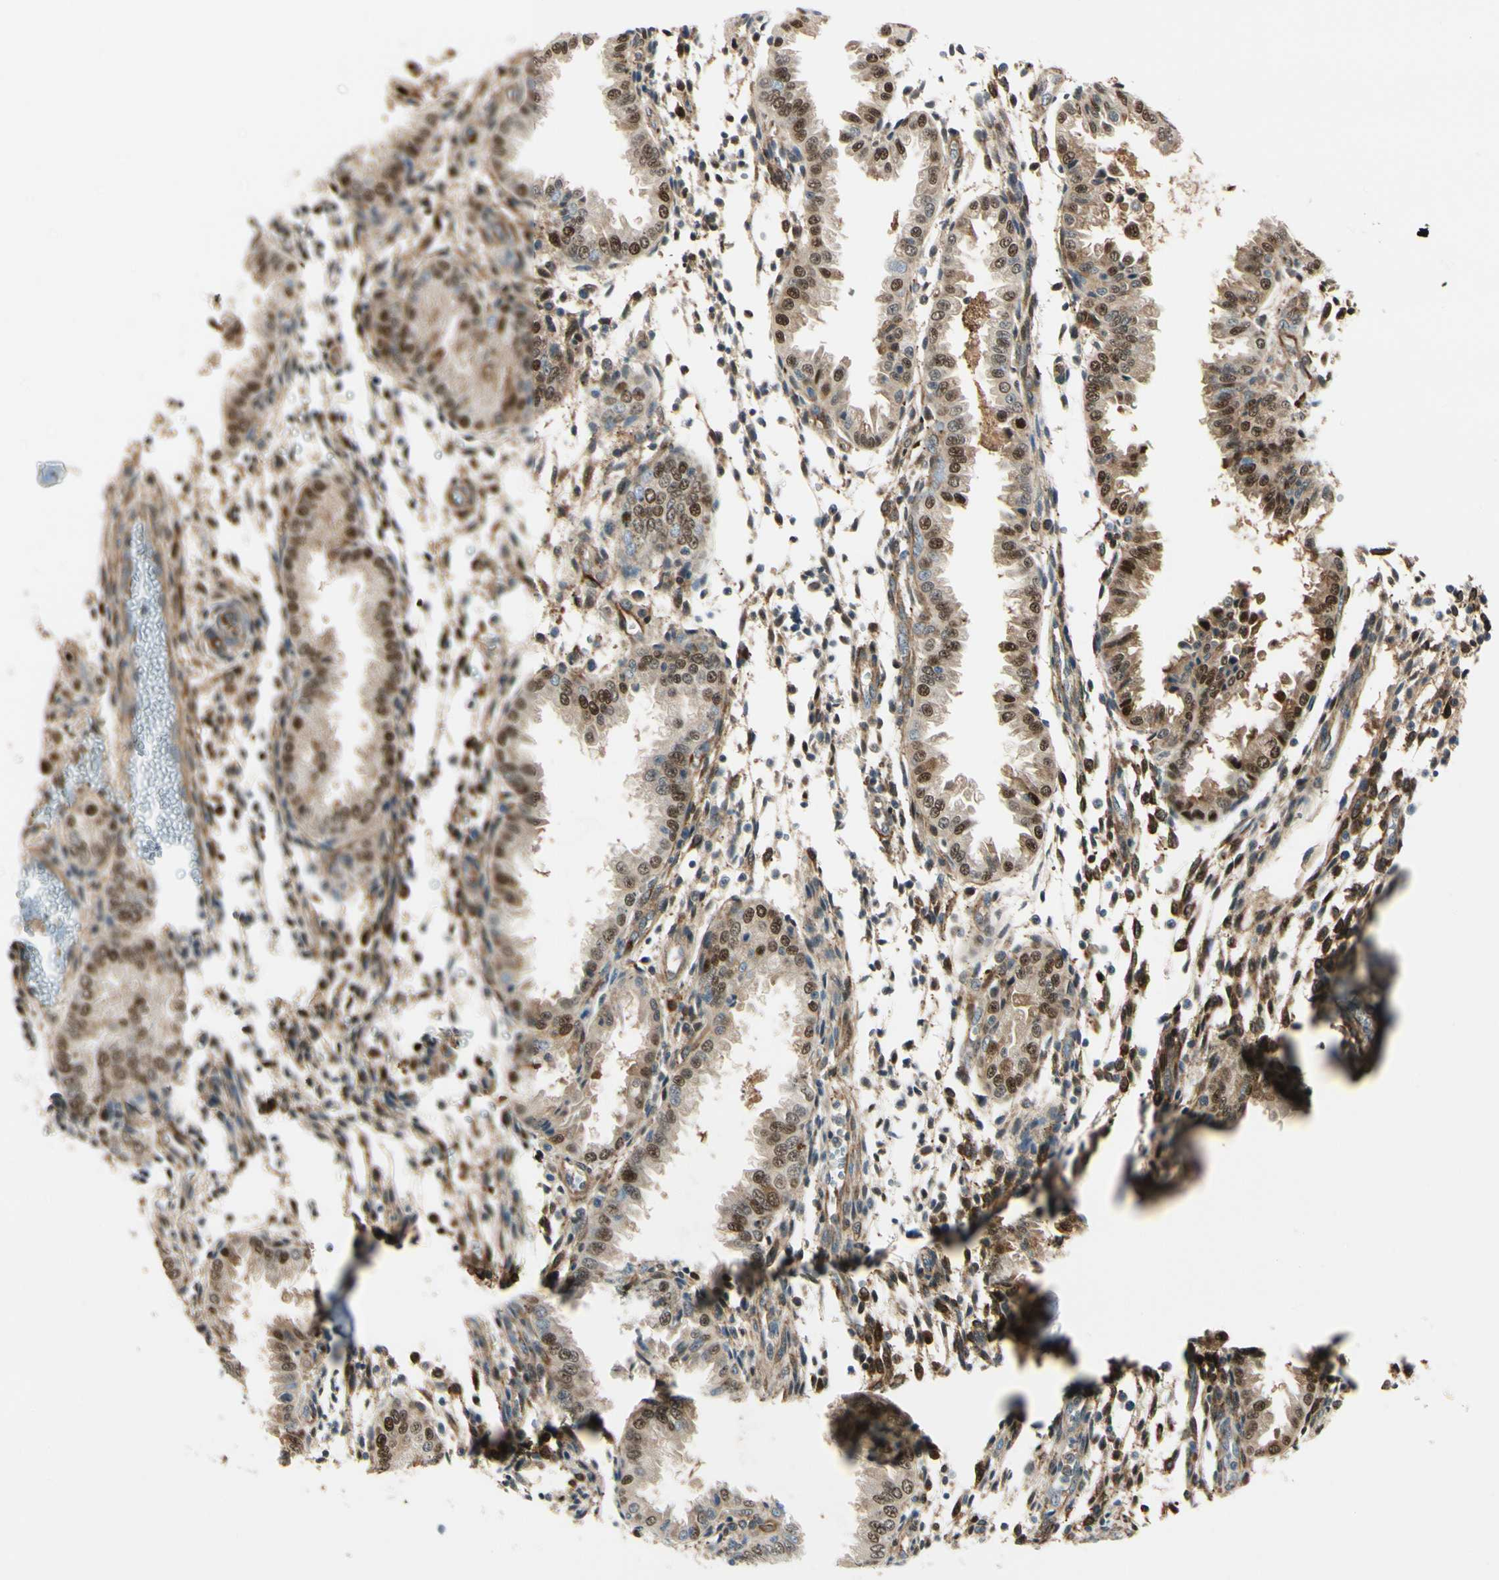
{"staining": {"intensity": "strong", "quantity": ">75%", "location": "cytoplasmic/membranous"}, "tissue": "endometrium", "cell_type": "Cells in endometrial stroma", "image_type": "normal", "snomed": [{"axis": "morphology", "description": "Normal tissue, NOS"}, {"axis": "topography", "description": "Endometrium"}], "caption": "Endometrium stained with immunohistochemistry exhibits strong cytoplasmic/membranous expression in approximately >75% of cells in endometrial stroma.", "gene": "FTH1", "patient": {"sex": "female", "age": 33}}